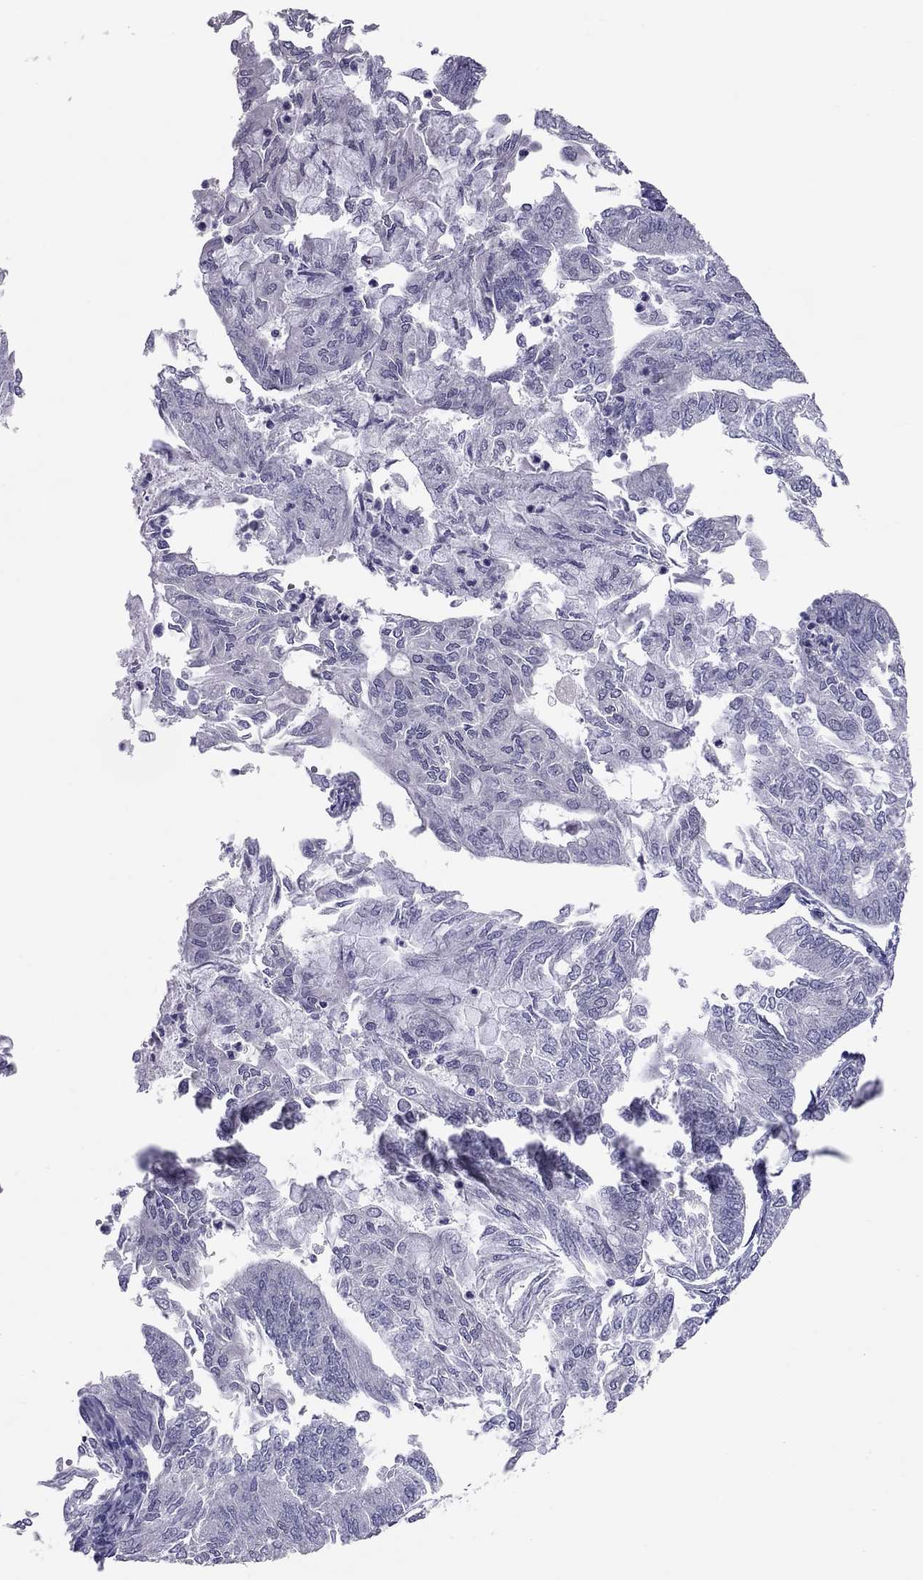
{"staining": {"intensity": "negative", "quantity": "none", "location": "none"}, "tissue": "endometrial cancer", "cell_type": "Tumor cells", "image_type": "cancer", "snomed": [{"axis": "morphology", "description": "Adenocarcinoma, NOS"}, {"axis": "topography", "description": "Endometrium"}], "caption": "An image of human endometrial adenocarcinoma is negative for staining in tumor cells. (Stains: DAB immunohistochemistry (IHC) with hematoxylin counter stain, Microscopy: brightfield microscopy at high magnification).", "gene": "HSF2BP", "patient": {"sex": "female", "age": 59}}